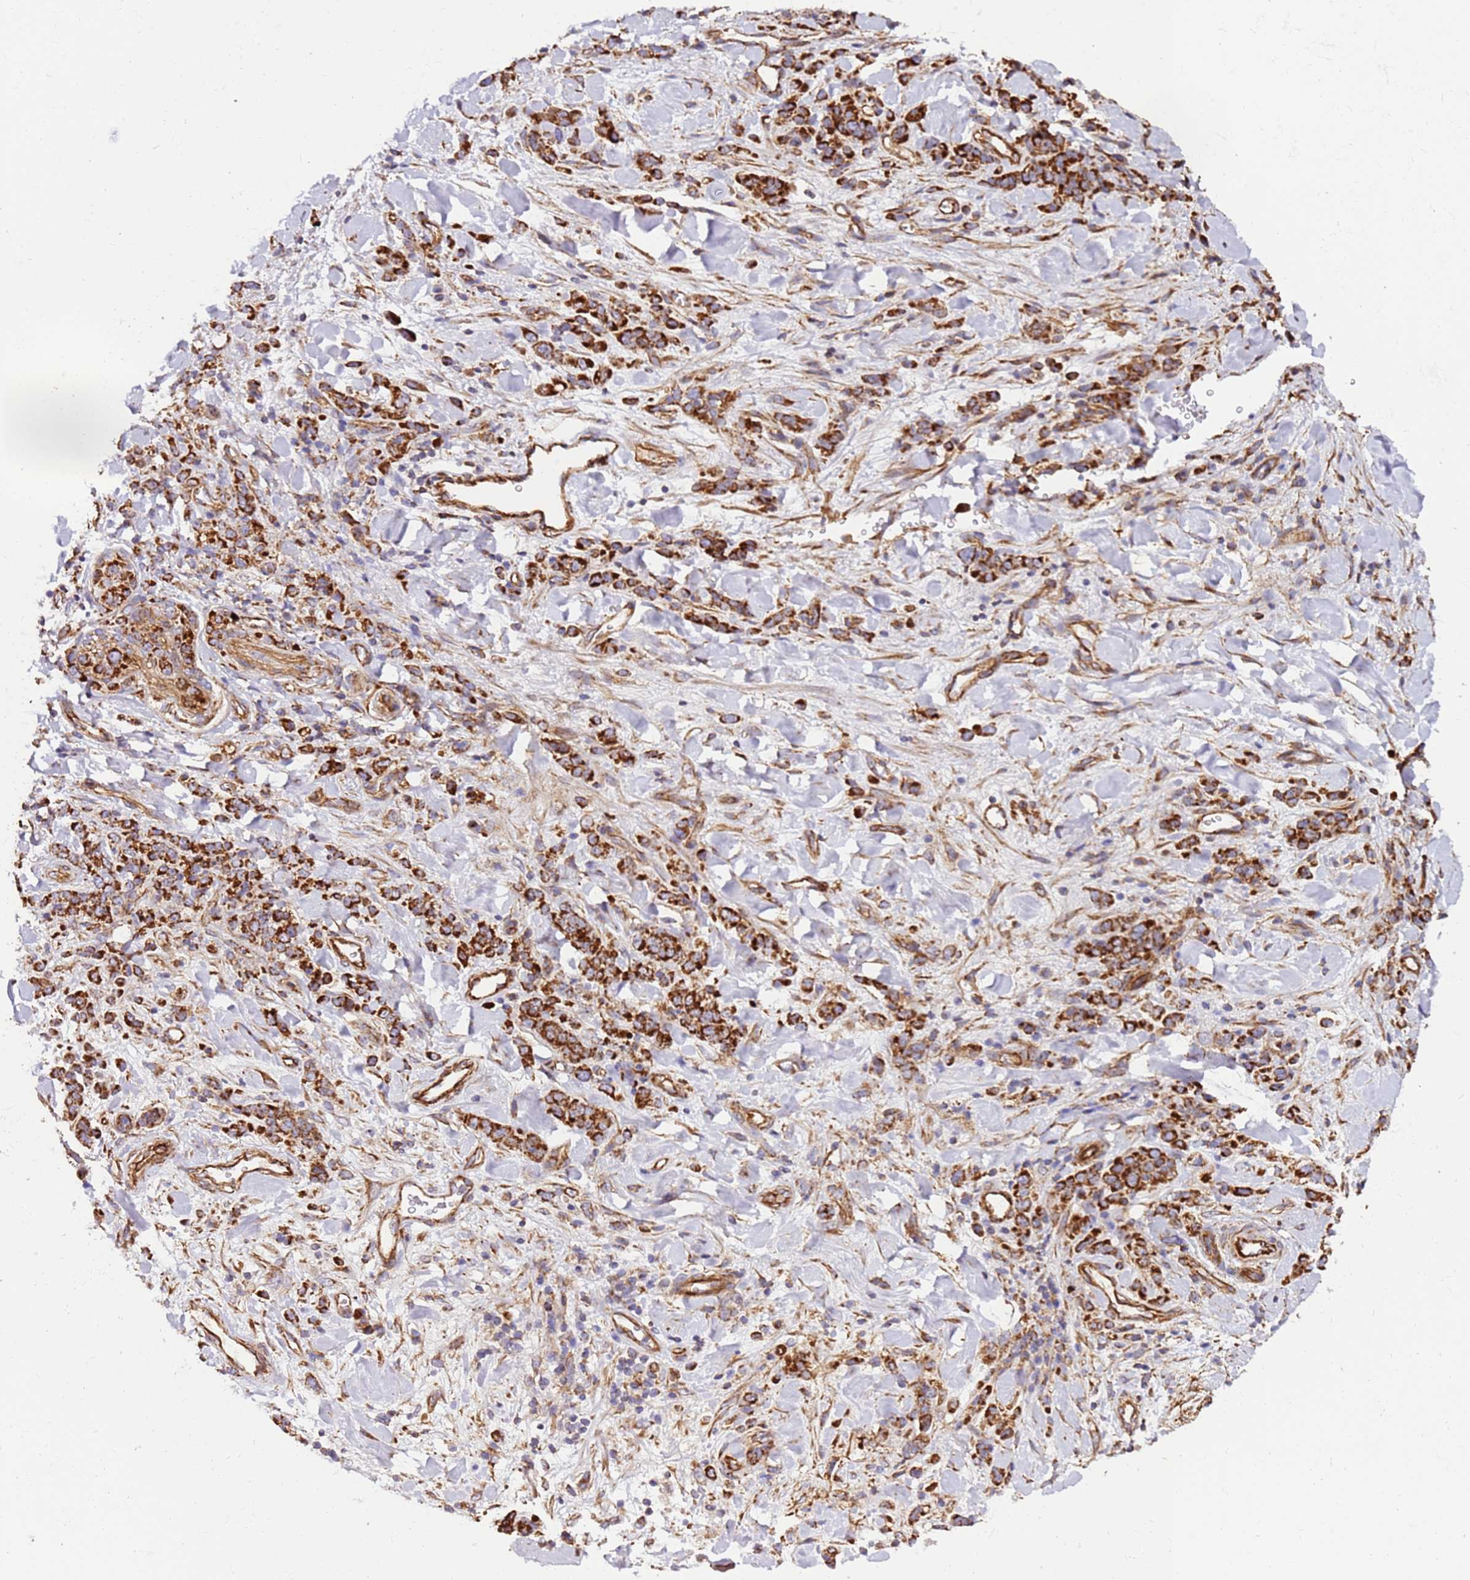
{"staining": {"intensity": "strong", "quantity": ">75%", "location": "cytoplasmic/membranous"}, "tissue": "stomach cancer", "cell_type": "Tumor cells", "image_type": "cancer", "snomed": [{"axis": "morphology", "description": "Normal tissue, NOS"}, {"axis": "morphology", "description": "Adenocarcinoma, NOS"}, {"axis": "topography", "description": "Stomach"}], "caption": "A high amount of strong cytoplasmic/membranous staining is appreciated in approximately >75% of tumor cells in stomach adenocarcinoma tissue.", "gene": "MRPL20", "patient": {"sex": "male", "age": 82}}